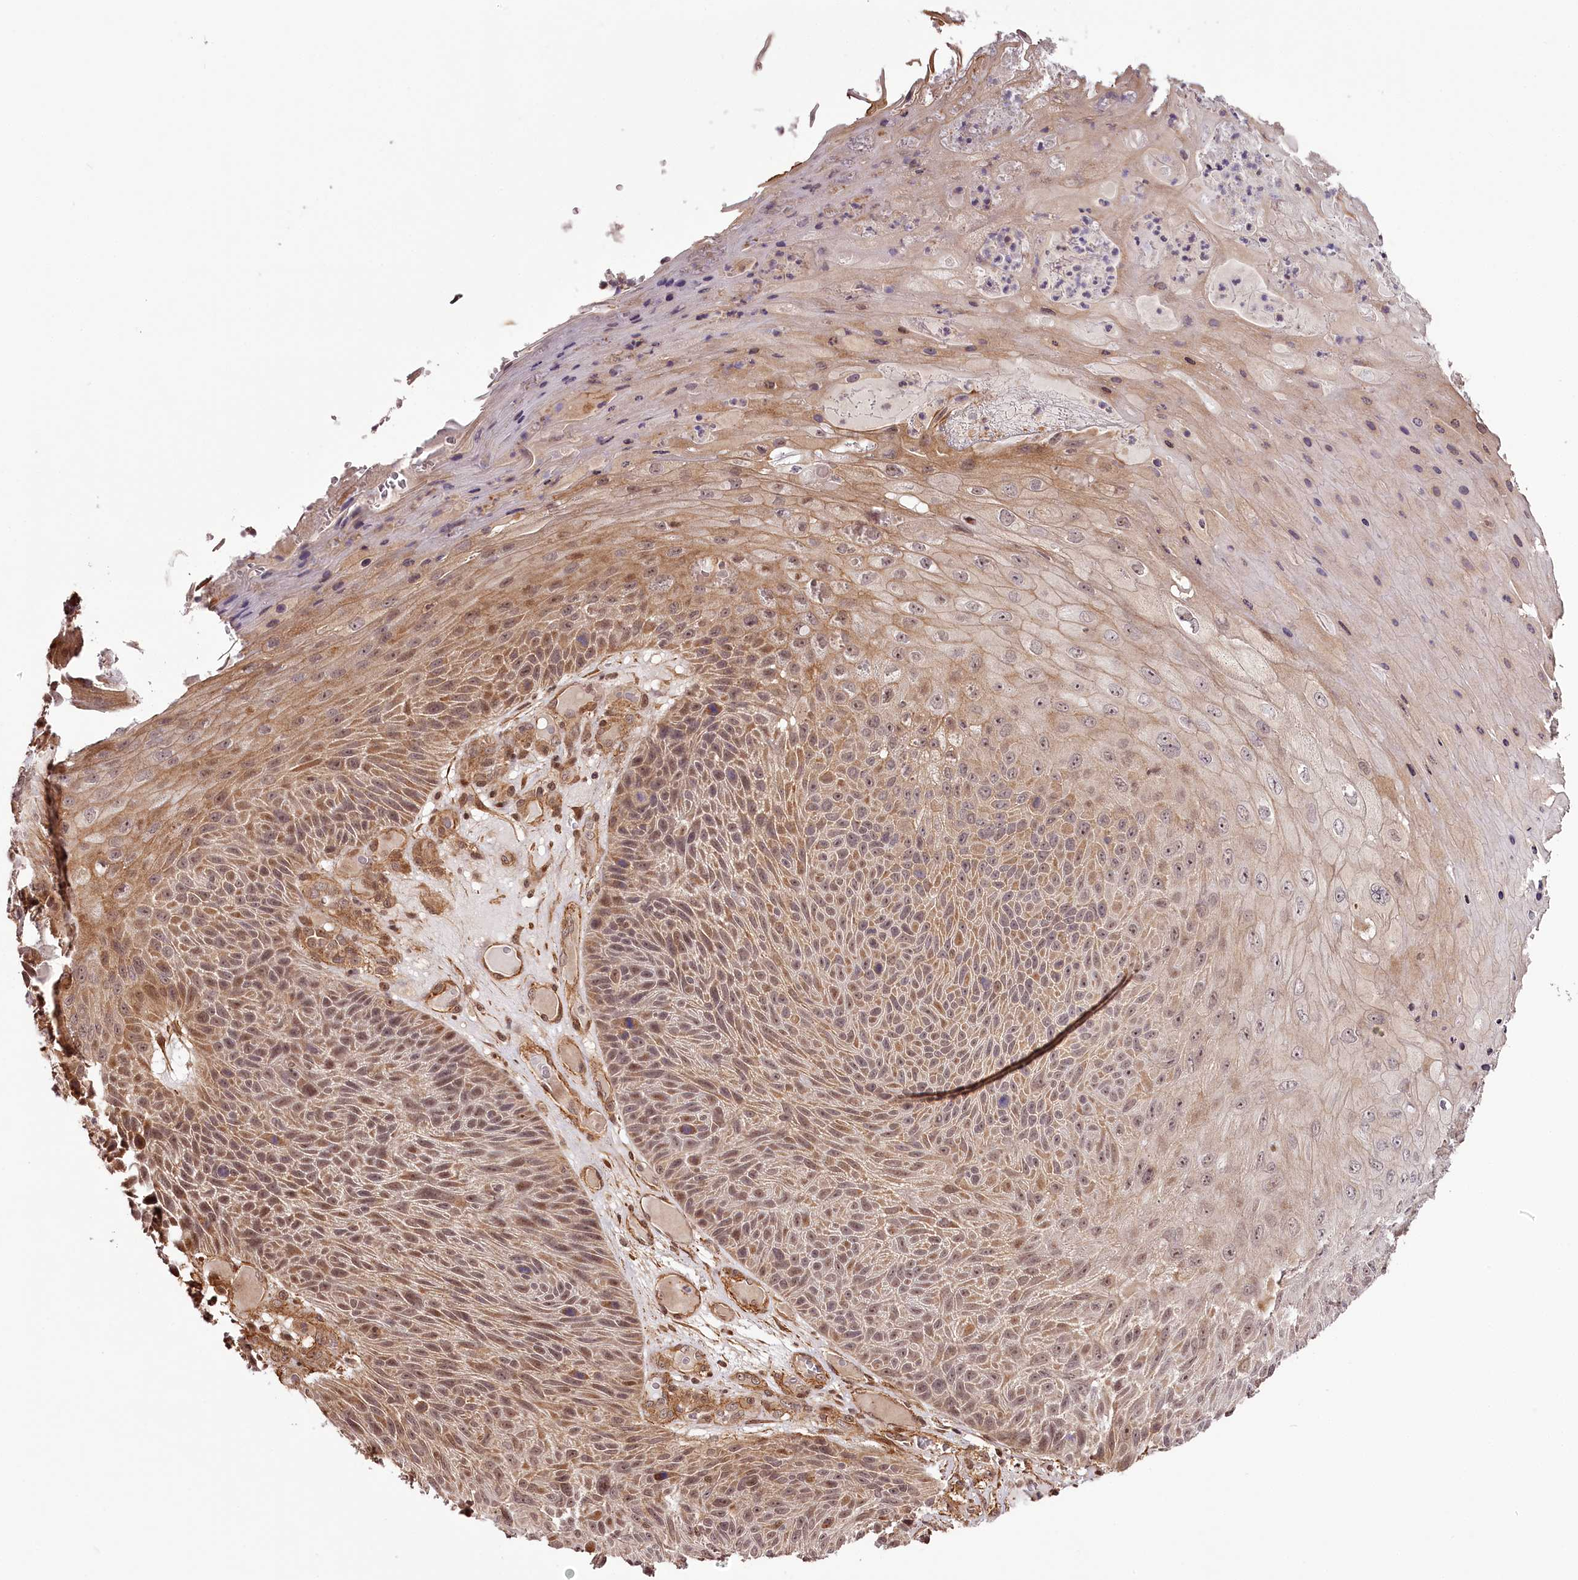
{"staining": {"intensity": "moderate", "quantity": ">75%", "location": "cytoplasmic/membranous,nuclear"}, "tissue": "skin cancer", "cell_type": "Tumor cells", "image_type": "cancer", "snomed": [{"axis": "morphology", "description": "Squamous cell carcinoma, NOS"}, {"axis": "topography", "description": "Skin"}], "caption": "Immunohistochemistry of skin cancer demonstrates medium levels of moderate cytoplasmic/membranous and nuclear staining in about >75% of tumor cells. Using DAB (3,3'-diaminobenzidine) (brown) and hematoxylin (blue) stains, captured at high magnification using brightfield microscopy.", "gene": "TTC33", "patient": {"sex": "female", "age": 88}}